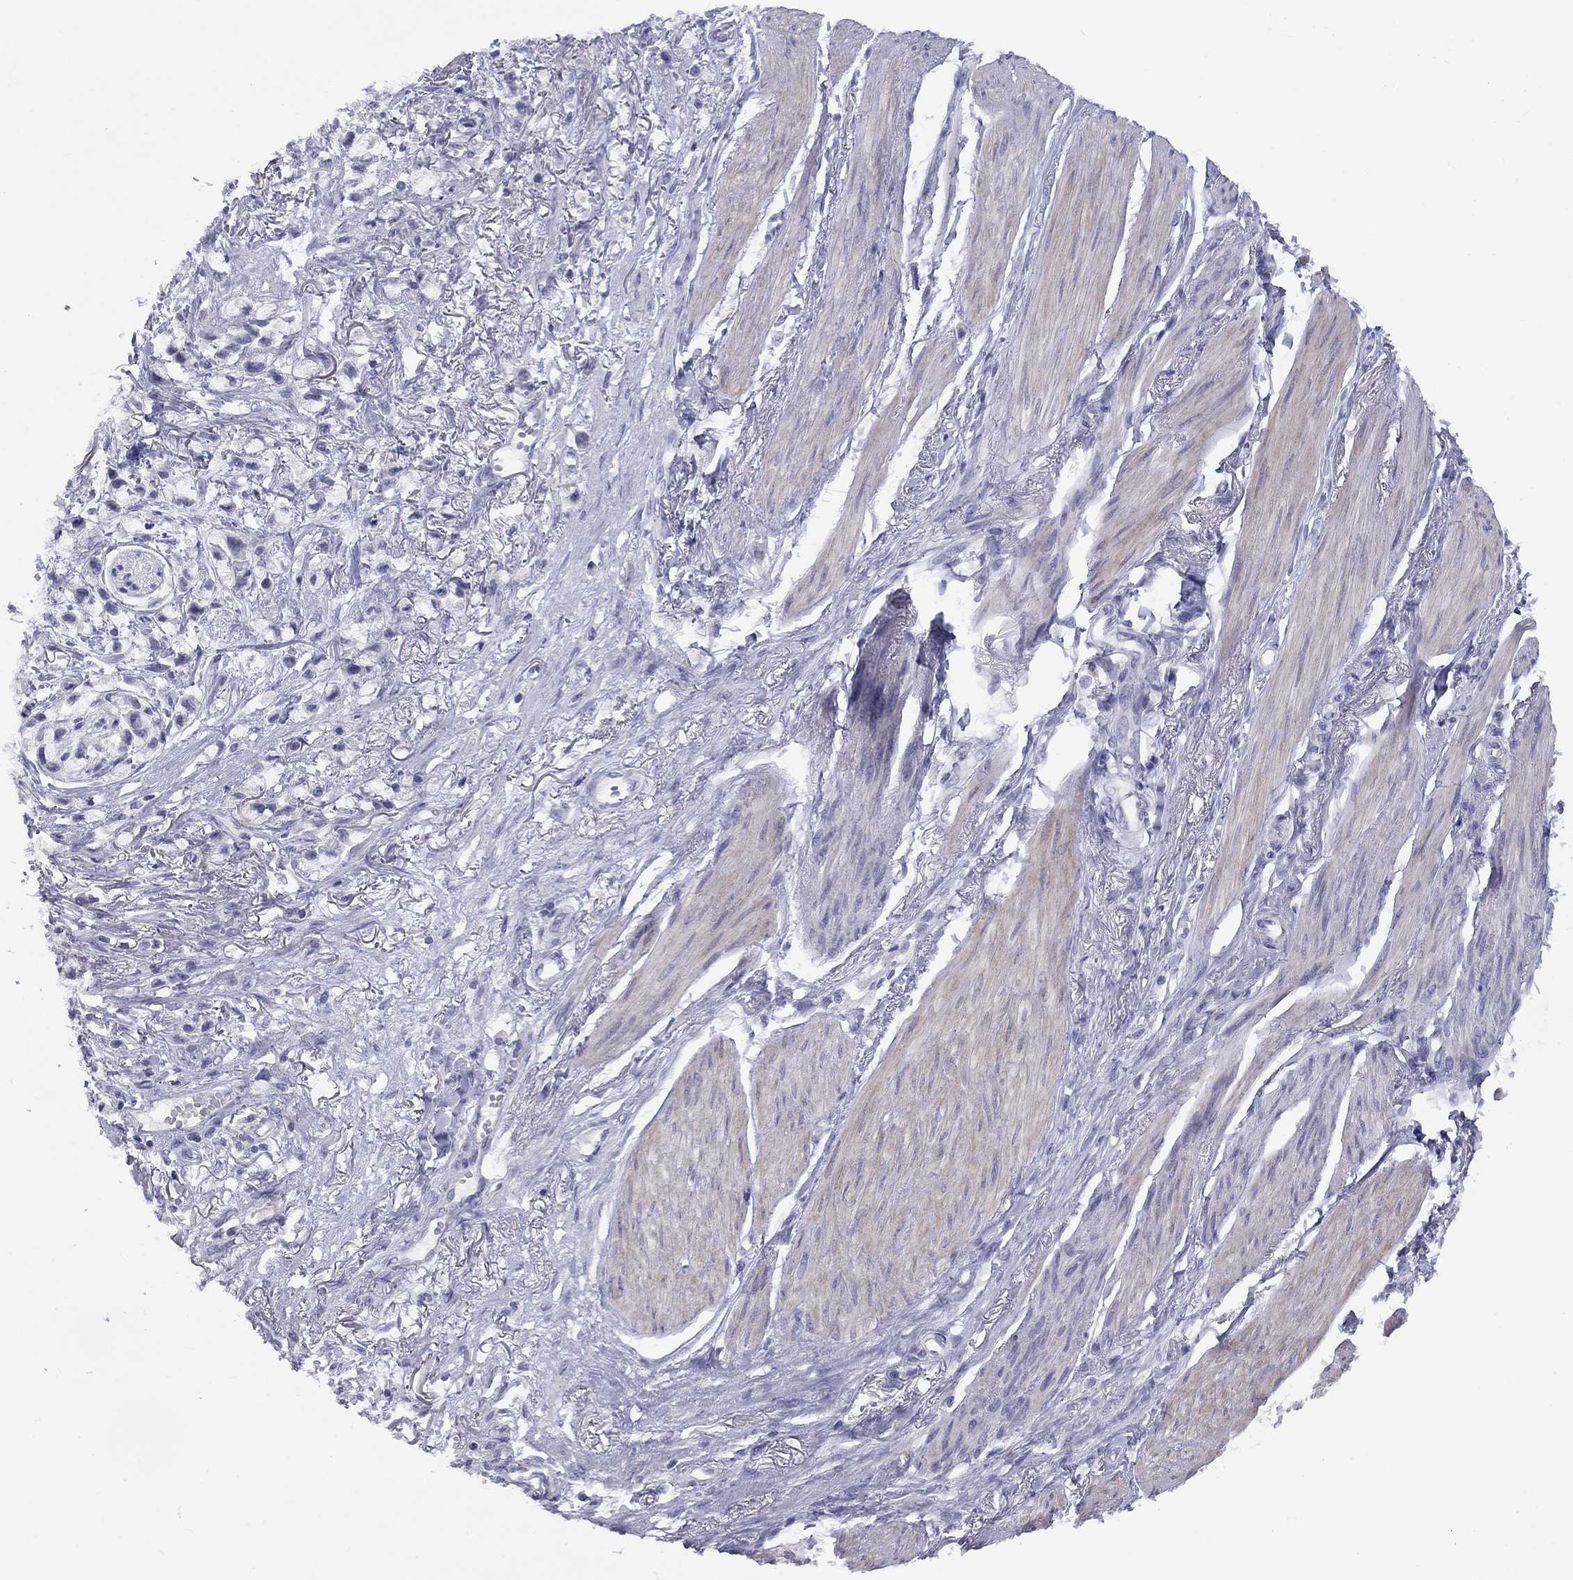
{"staining": {"intensity": "negative", "quantity": "none", "location": "none"}, "tissue": "stomach cancer", "cell_type": "Tumor cells", "image_type": "cancer", "snomed": [{"axis": "morphology", "description": "Adenocarcinoma, NOS"}, {"axis": "topography", "description": "Stomach"}], "caption": "Protein analysis of adenocarcinoma (stomach) demonstrates no significant positivity in tumor cells.", "gene": "CACNA1A", "patient": {"sex": "female", "age": 81}}